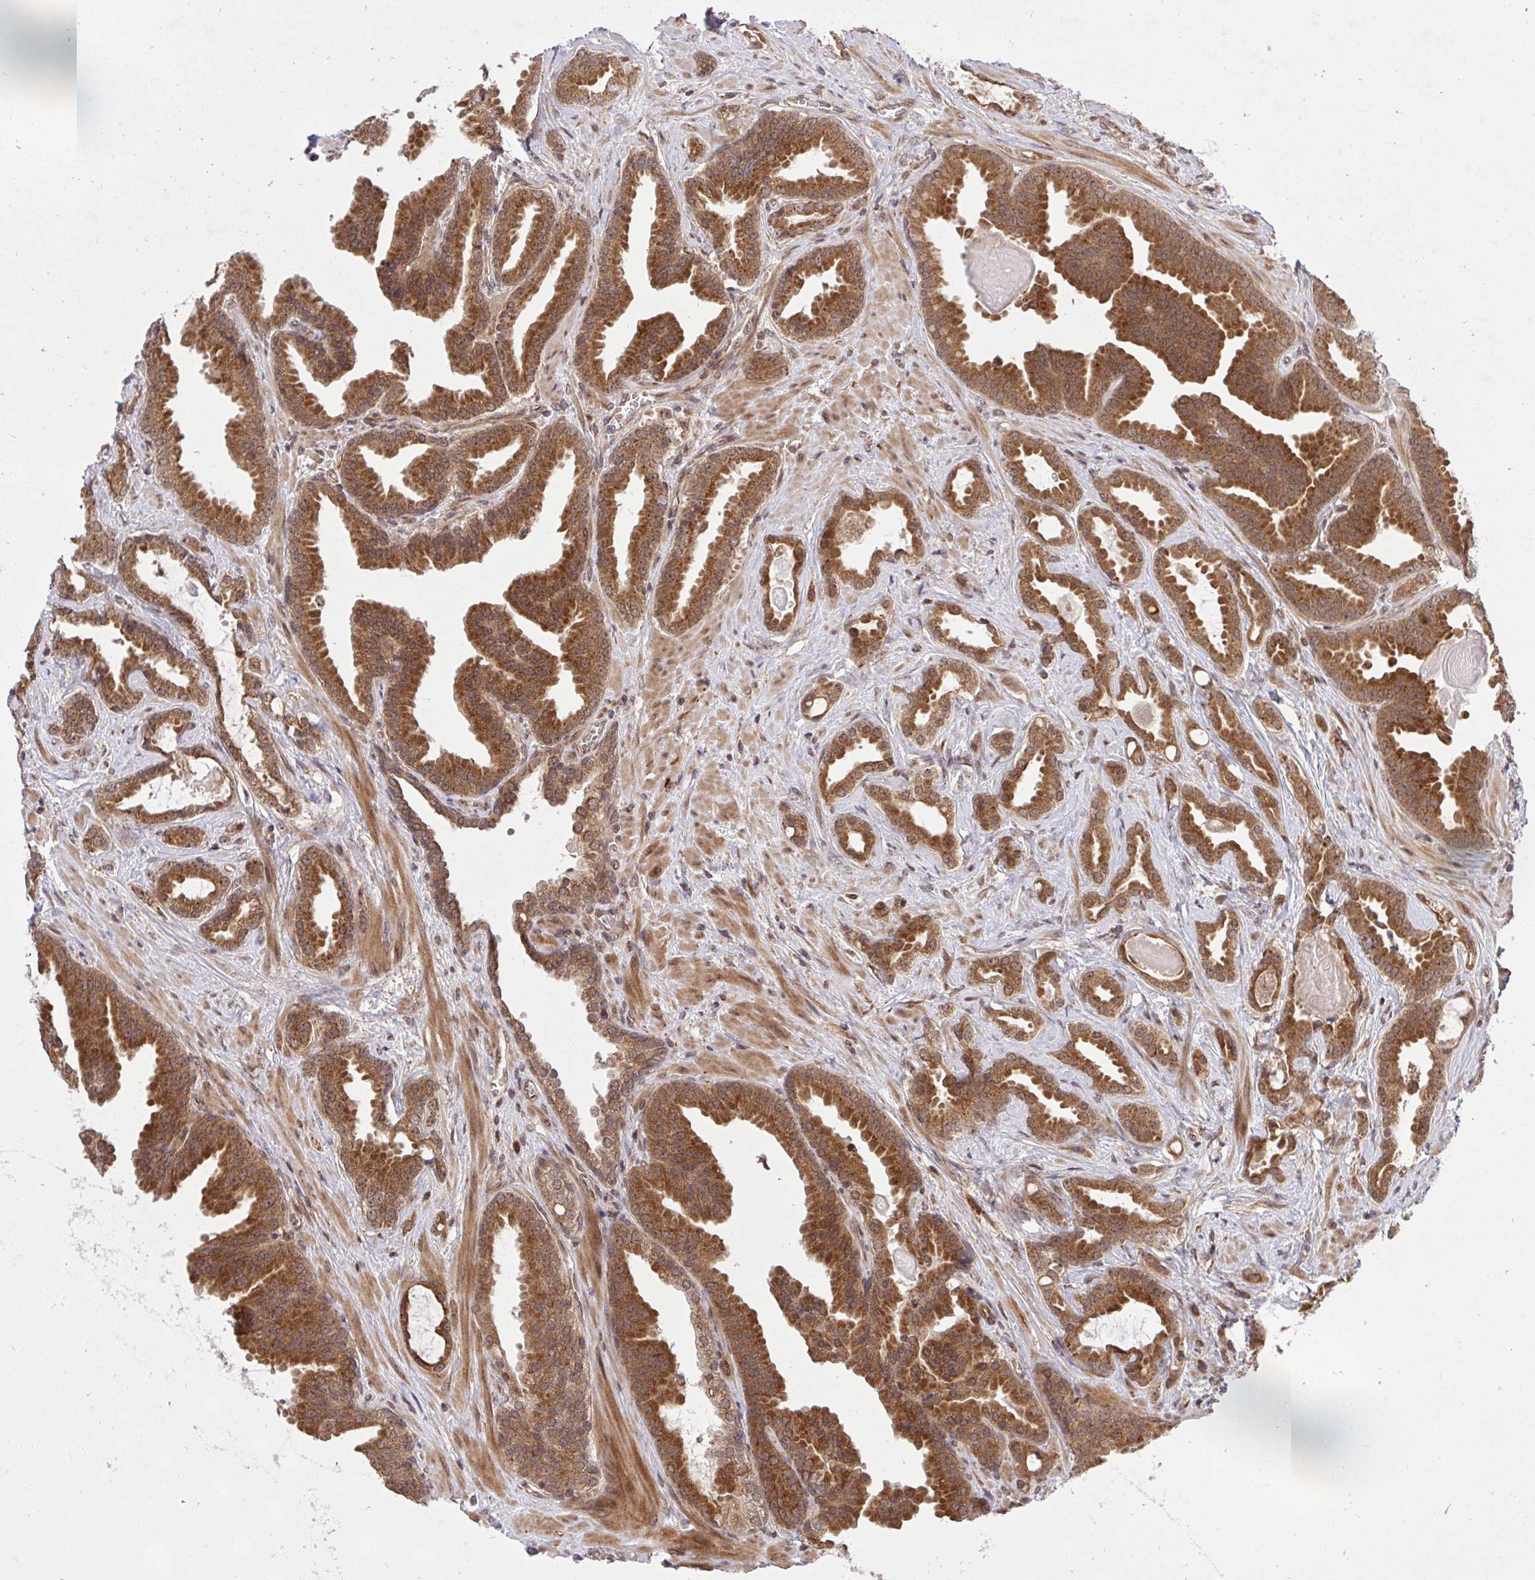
{"staining": {"intensity": "strong", "quantity": ">75%", "location": "cytoplasmic/membranous"}, "tissue": "prostate cancer", "cell_type": "Tumor cells", "image_type": "cancer", "snomed": [{"axis": "morphology", "description": "Adenocarcinoma, Low grade"}, {"axis": "topography", "description": "Prostate"}], "caption": "Human prostate low-grade adenocarcinoma stained with a protein marker displays strong staining in tumor cells.", "gene": "ERI1", "patient": {"sex": "male", "age": 62}}